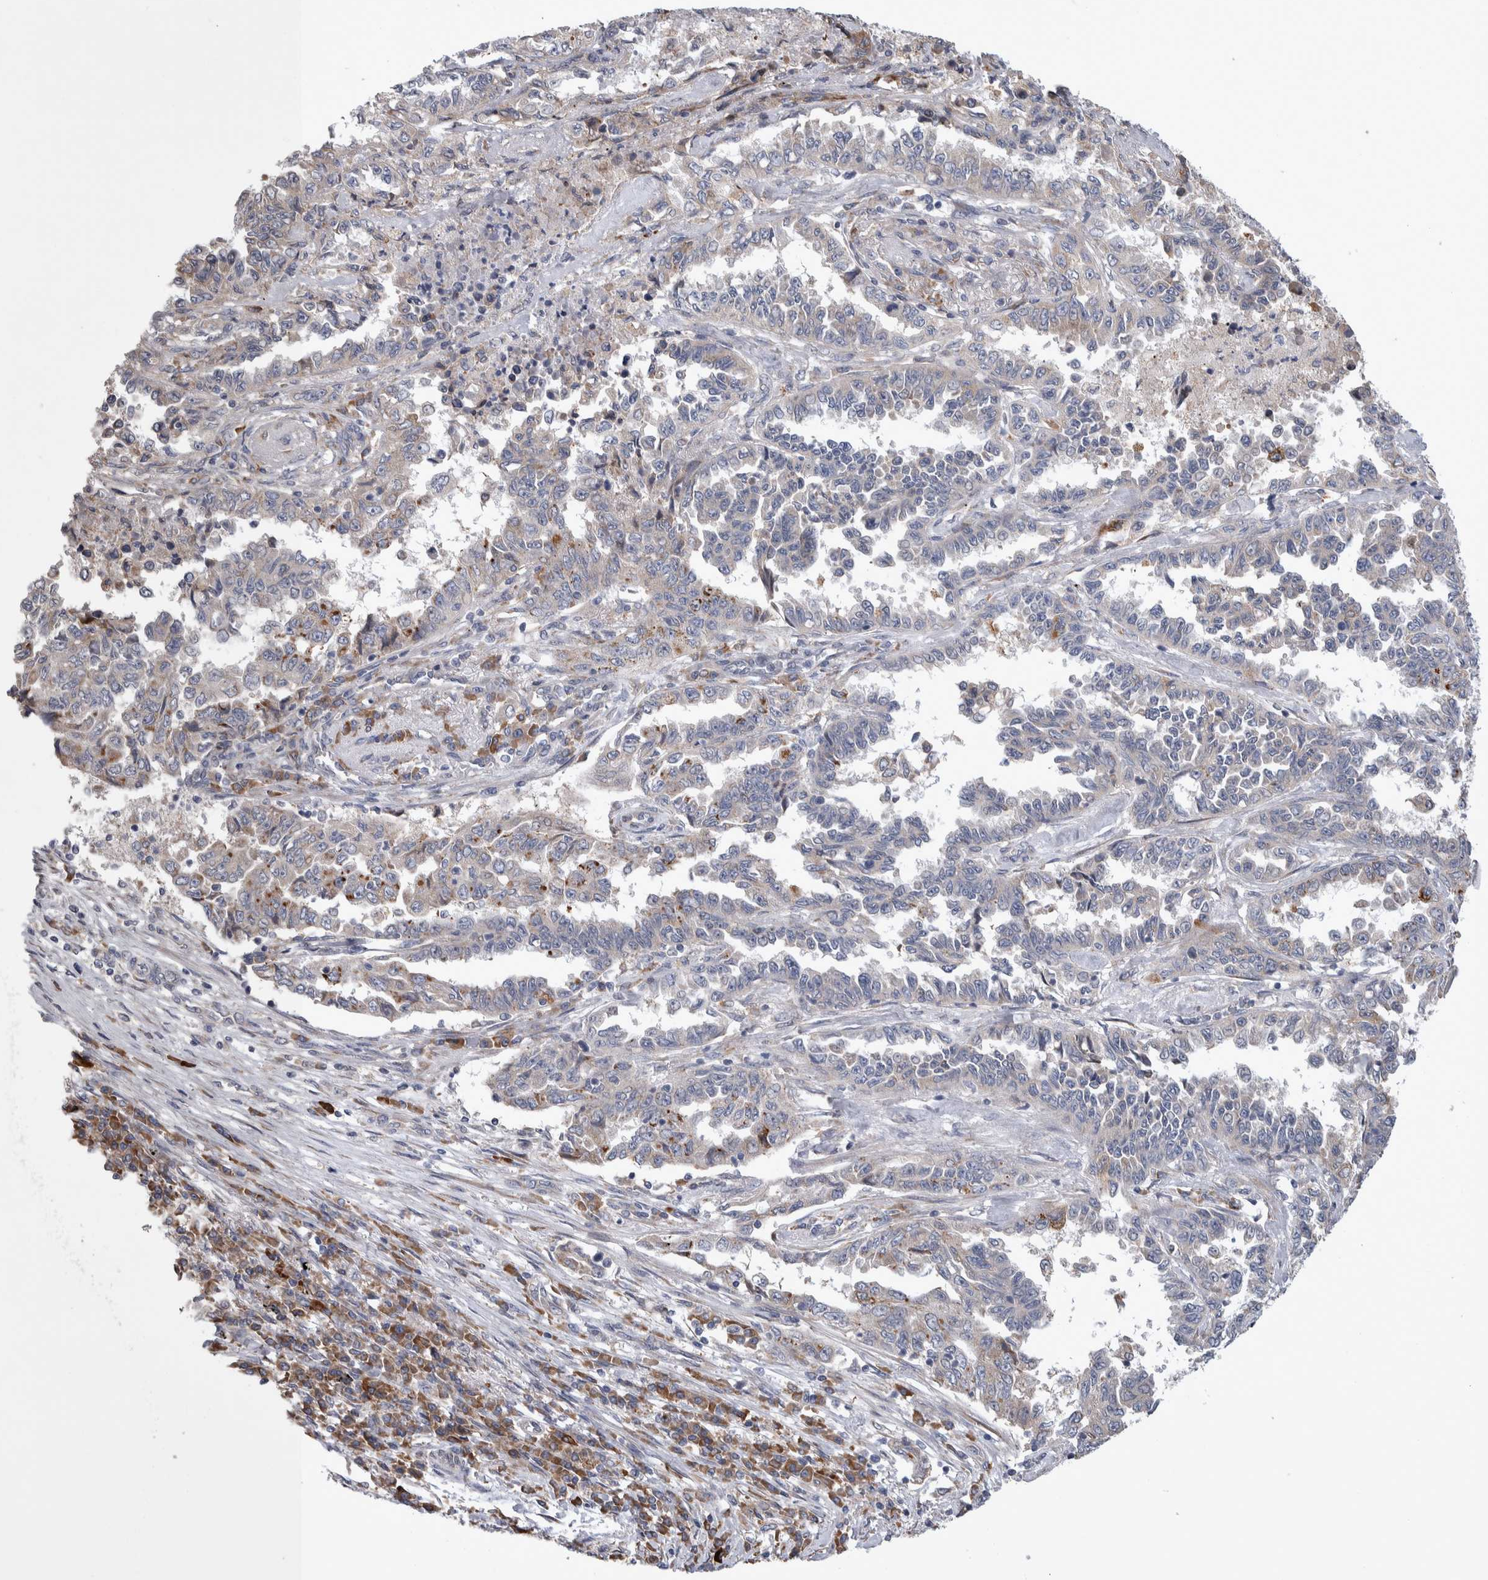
{"staining": {"intensity": "negative", "quantity": "none", "location": "none"}, "tissue": "lung cancer", "cell_type": "Tumor cells", "image_type": "cancer", "snomed": [{"axis": "morphology", "description": "Adenocarcinoma, NOS"}, {"axis": "topography", "description": "Lung"}], "caption": "Protein analysis of lung cancer displays no significant staining in tumor cells.", "gene": "IBTK", "patient": {"sex": "female", "age": 51}}